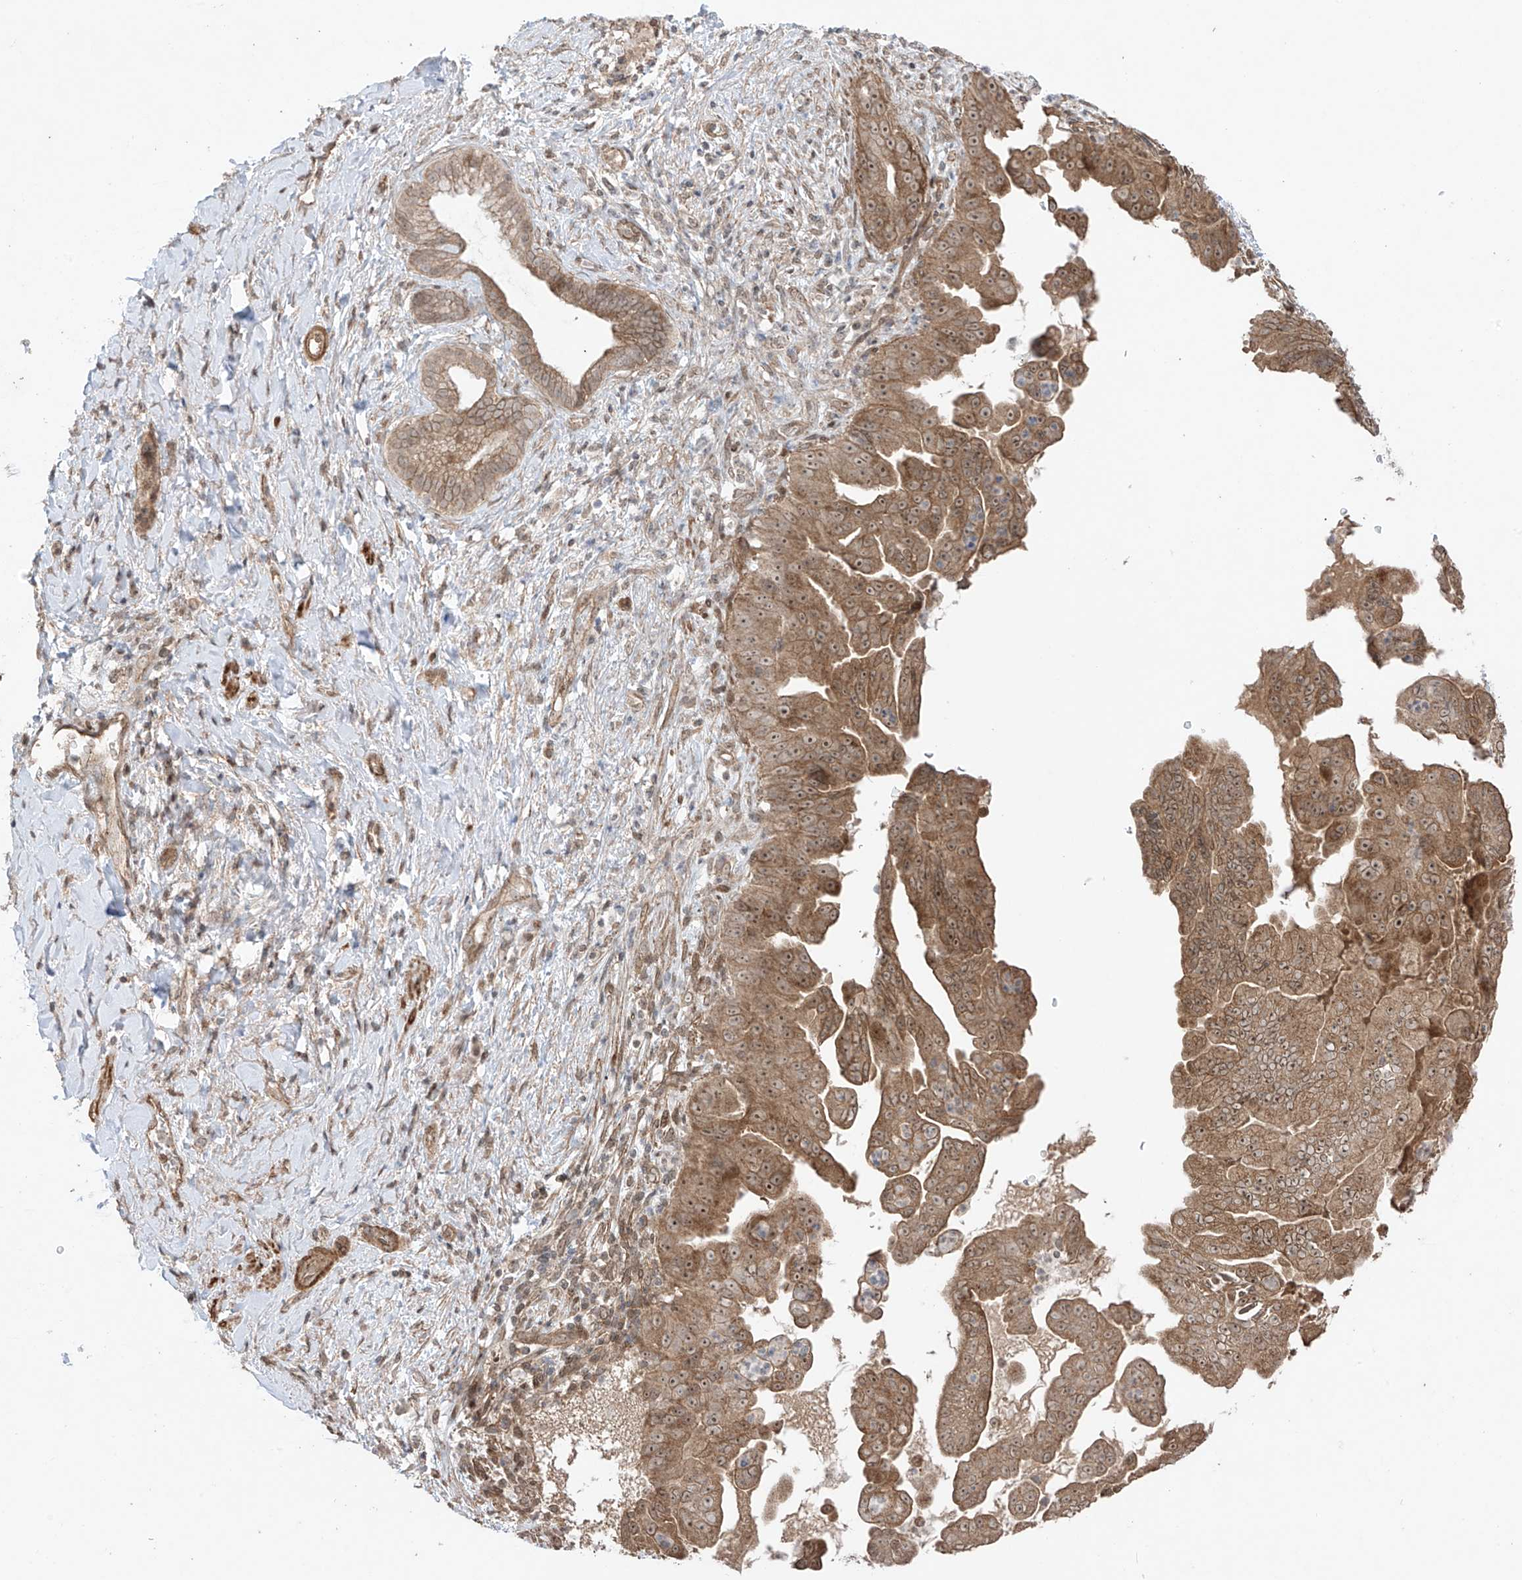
{"staining": {"intensity": "moderate", "quantity": ">75%", "location": "cytoplasmic/membranous,nuclear"}, "tissue": "pancreatic cancer", "cell_type": "Tumor cells", "image_type": "cancer", "snomed": [{"axis": "morphology", "description": "Adenocarcinoma, NOS"}, {"axis": "topography", "description": "Pancreas"}], "caption": "Immunohistochemical staining of human pancreatic cancer (adenocarcinoma) demonstrates medium levels of moderate cytoplasmic/membranous and nuclear expression in approximately >75% of tumor cells.", "gene": "ABCD1", "patient": {"sex": "female", "age": 78}}